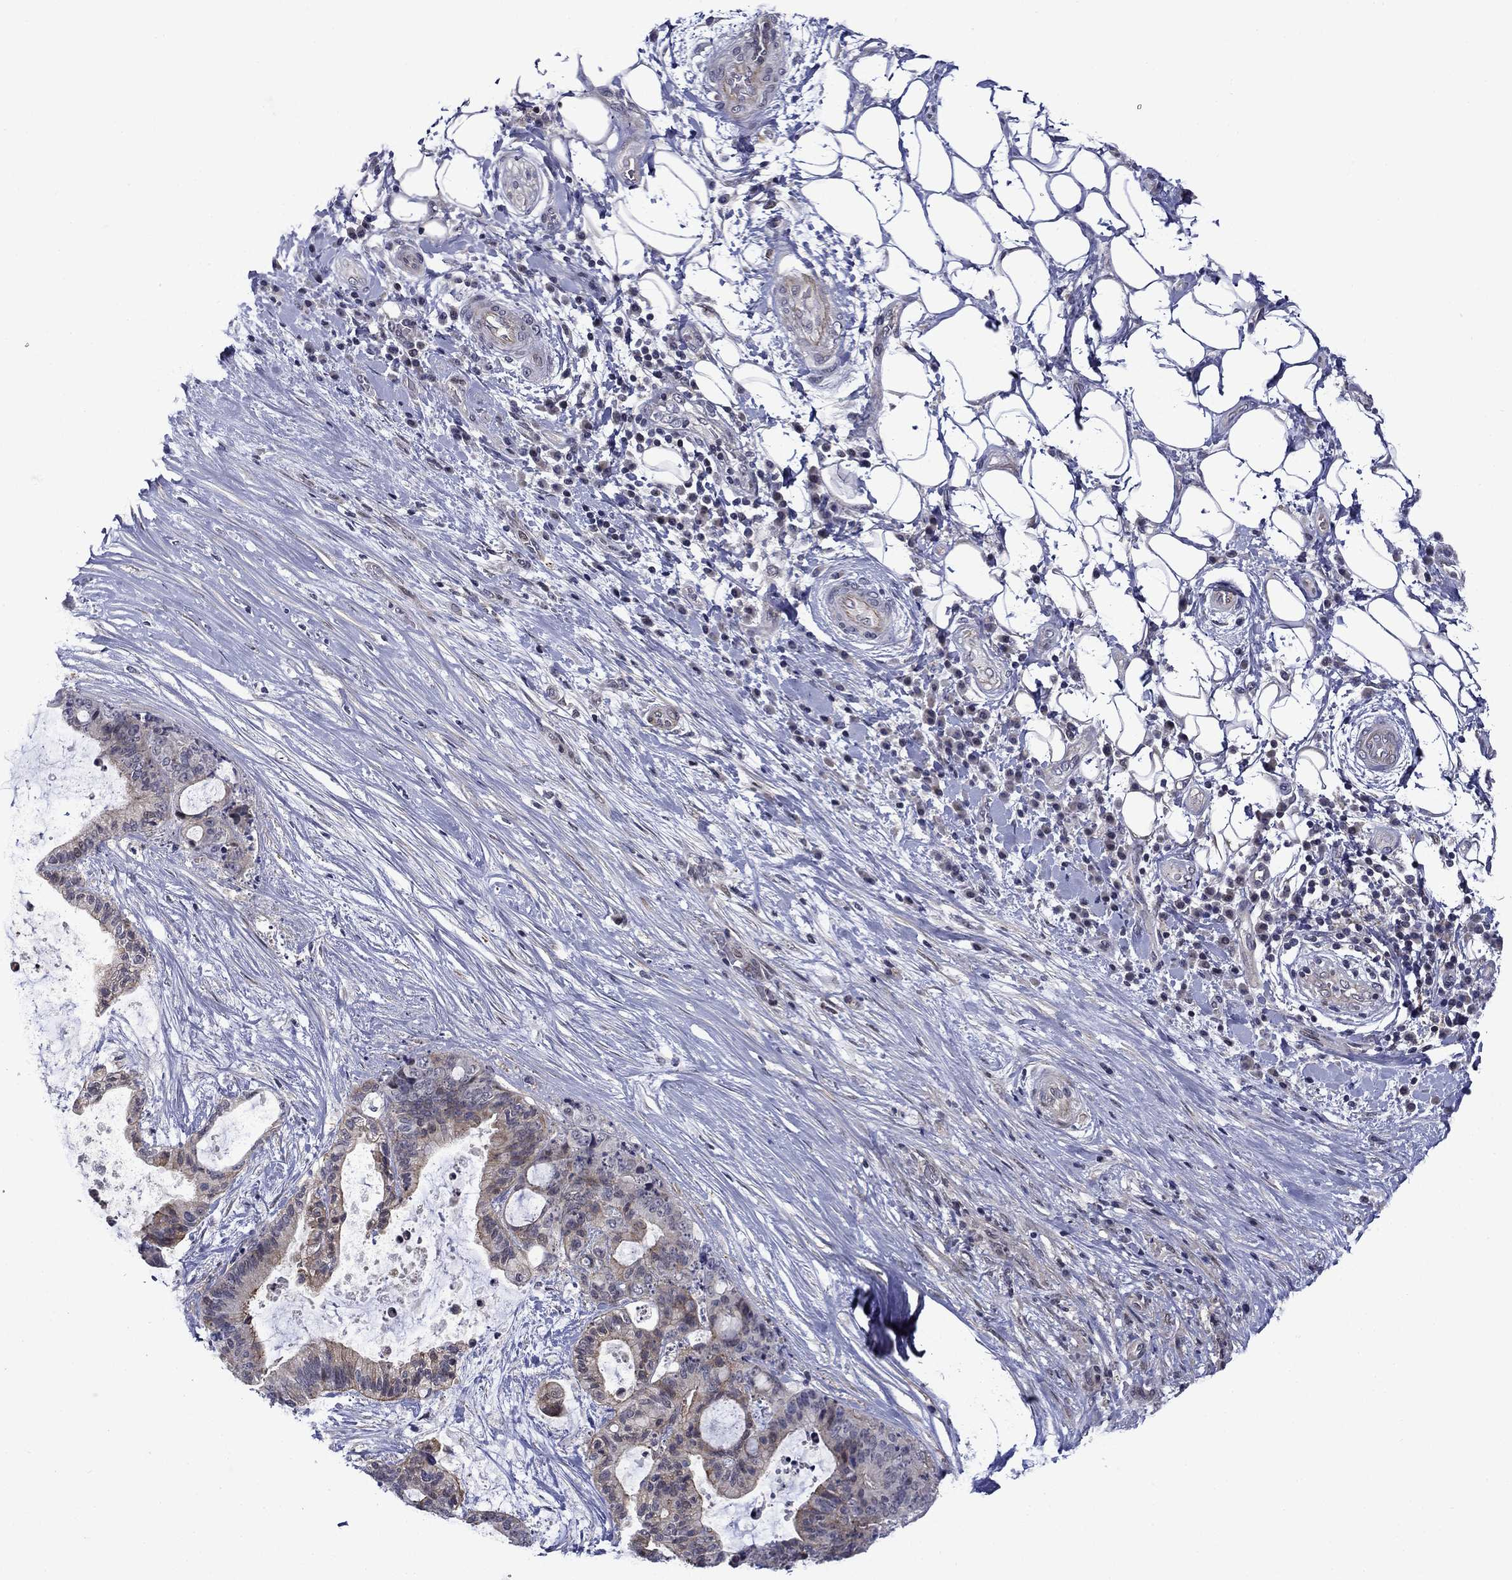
{"staining": {"intensity": "weak", "quantity": "<25%", "location": "cytoplasmic/membranous"}, "tissue": "liver cancer", "cell_type": "Tumor cells", "image_type": "cancer", "snomed": [{"axis": "morphology", "description": "Cholangiocarcinoma"}, {"axis": "topography", "description": "Liver"}], "caption": "Human liver cholangiocarcinoma stained for a protein using IHC reveals no positivity in tumor cells.", "gene": "B3GAT1", "patient": {"sex": "female", "age": 73}}